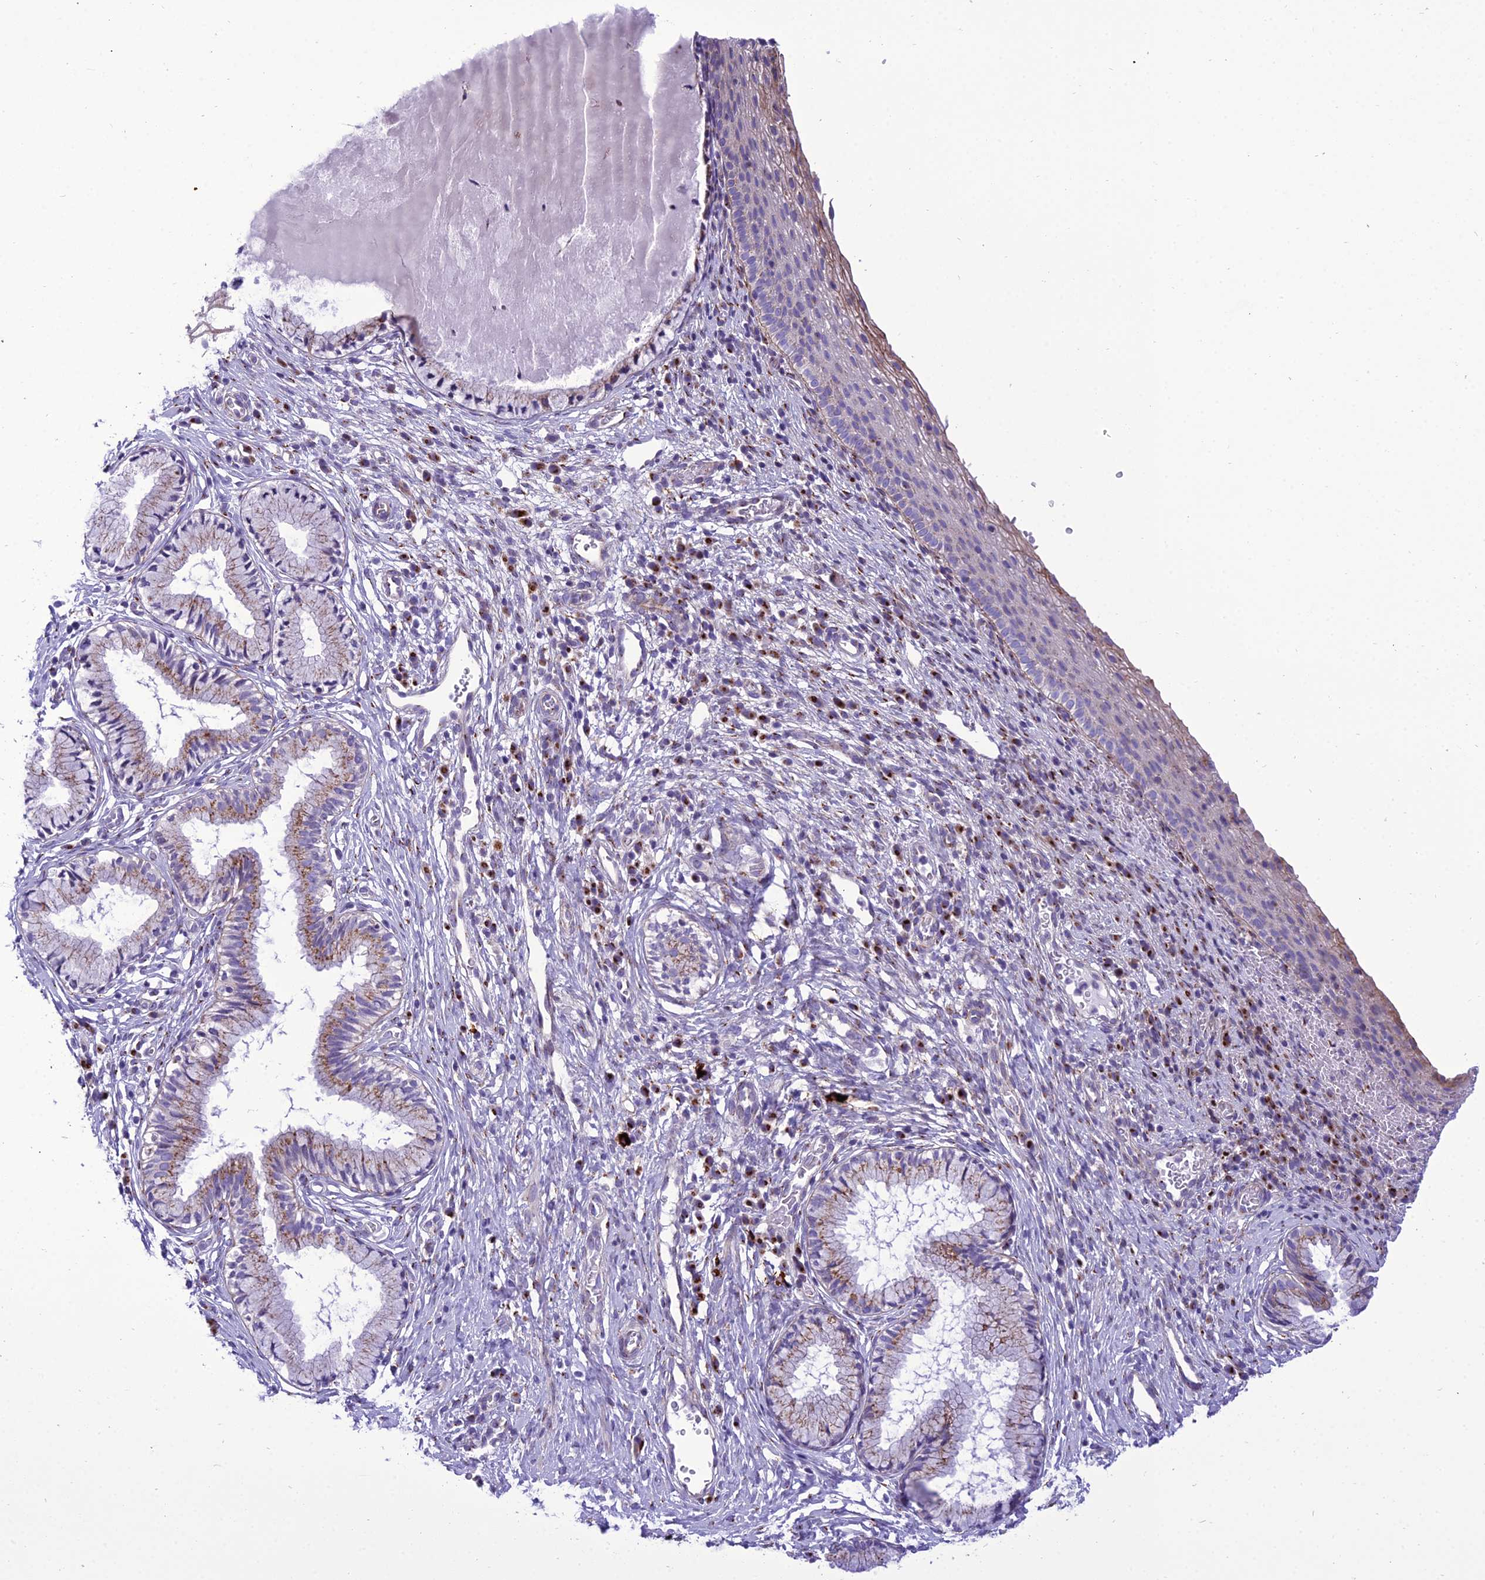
{"staining": {"intensity": "weak", "quantity": "25%-75%", "location": "cytoplasmic/membranous"}, "tissue": "cervix", "cell_type": "Glandular cells", "image_type": "normal", "snomed": [{"axis": "morphology", "description": "Normal tissue, NOS"}, {"axis": "topography", "description": "Cervix"}], "caption": "Glandular cells reveal low levels of weak cytoplasmic/membranous expression in about 25%-75% of cells in normal human cervix.", "gene": "GOLM2", "patient": {"sex": "female", "age": 27}}